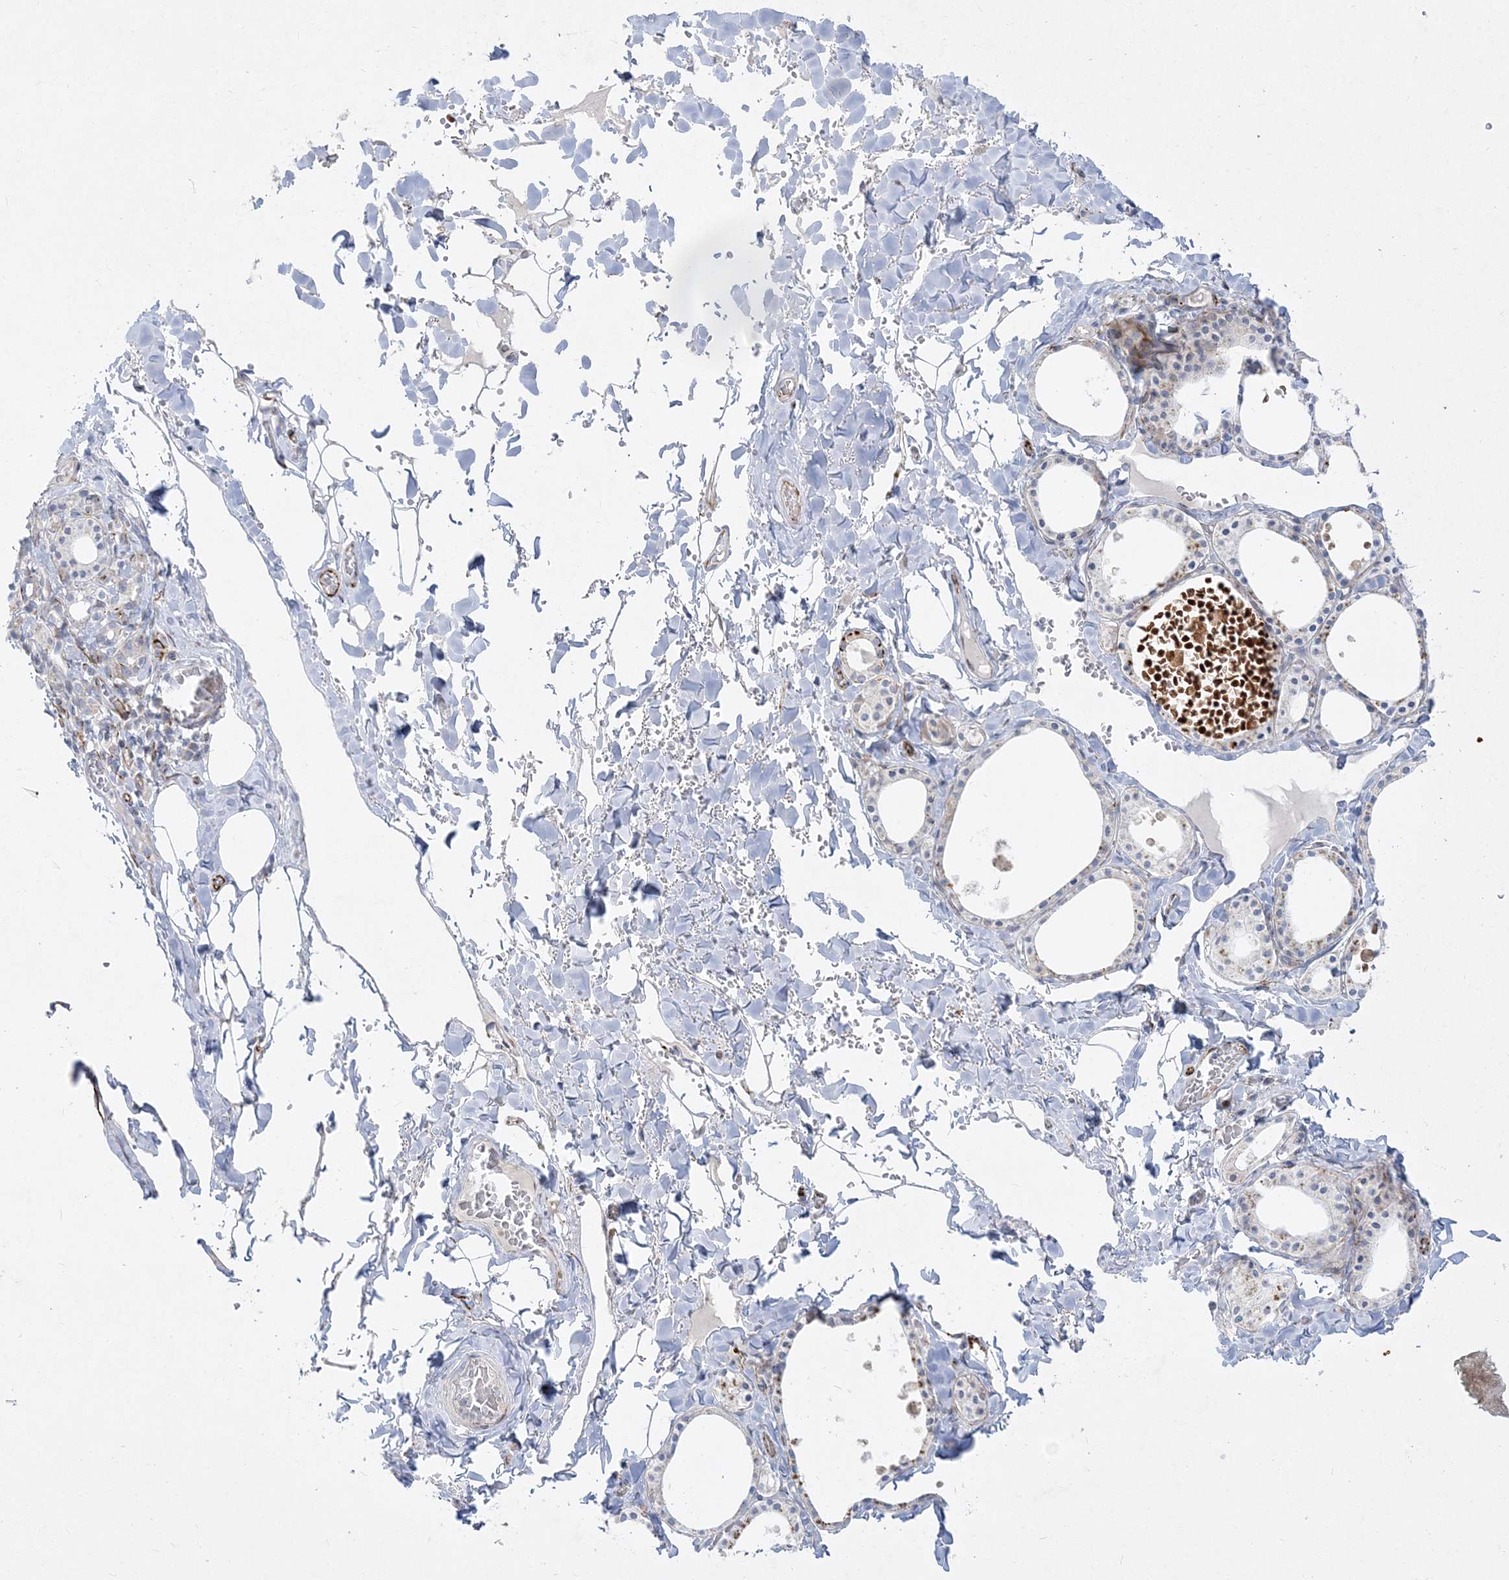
{"staining": {"intensity": "moderate", "quantity": "<25%", "location": "cytoplasmic/membranous"}, "tissue": "thyroid gland", "cell_type": "Glandular cells", "image_type": "normal", "snomed": [{"axis": "morphology", "description": "Normal tissue, NOS"}, {"axis": "topography", "description": "Thyroid gland"}], "caption": "A micrograph of thyroid gland stained for a protein displays moderate cytoplasmic/membranous brown staining in glandular cells. (DAB (3,3'-diaminobenzidine) IHC with brightfield microscopy, high magnification).", "gene": "GPAT2", "patient": {"sex": "male", "age": 56}}